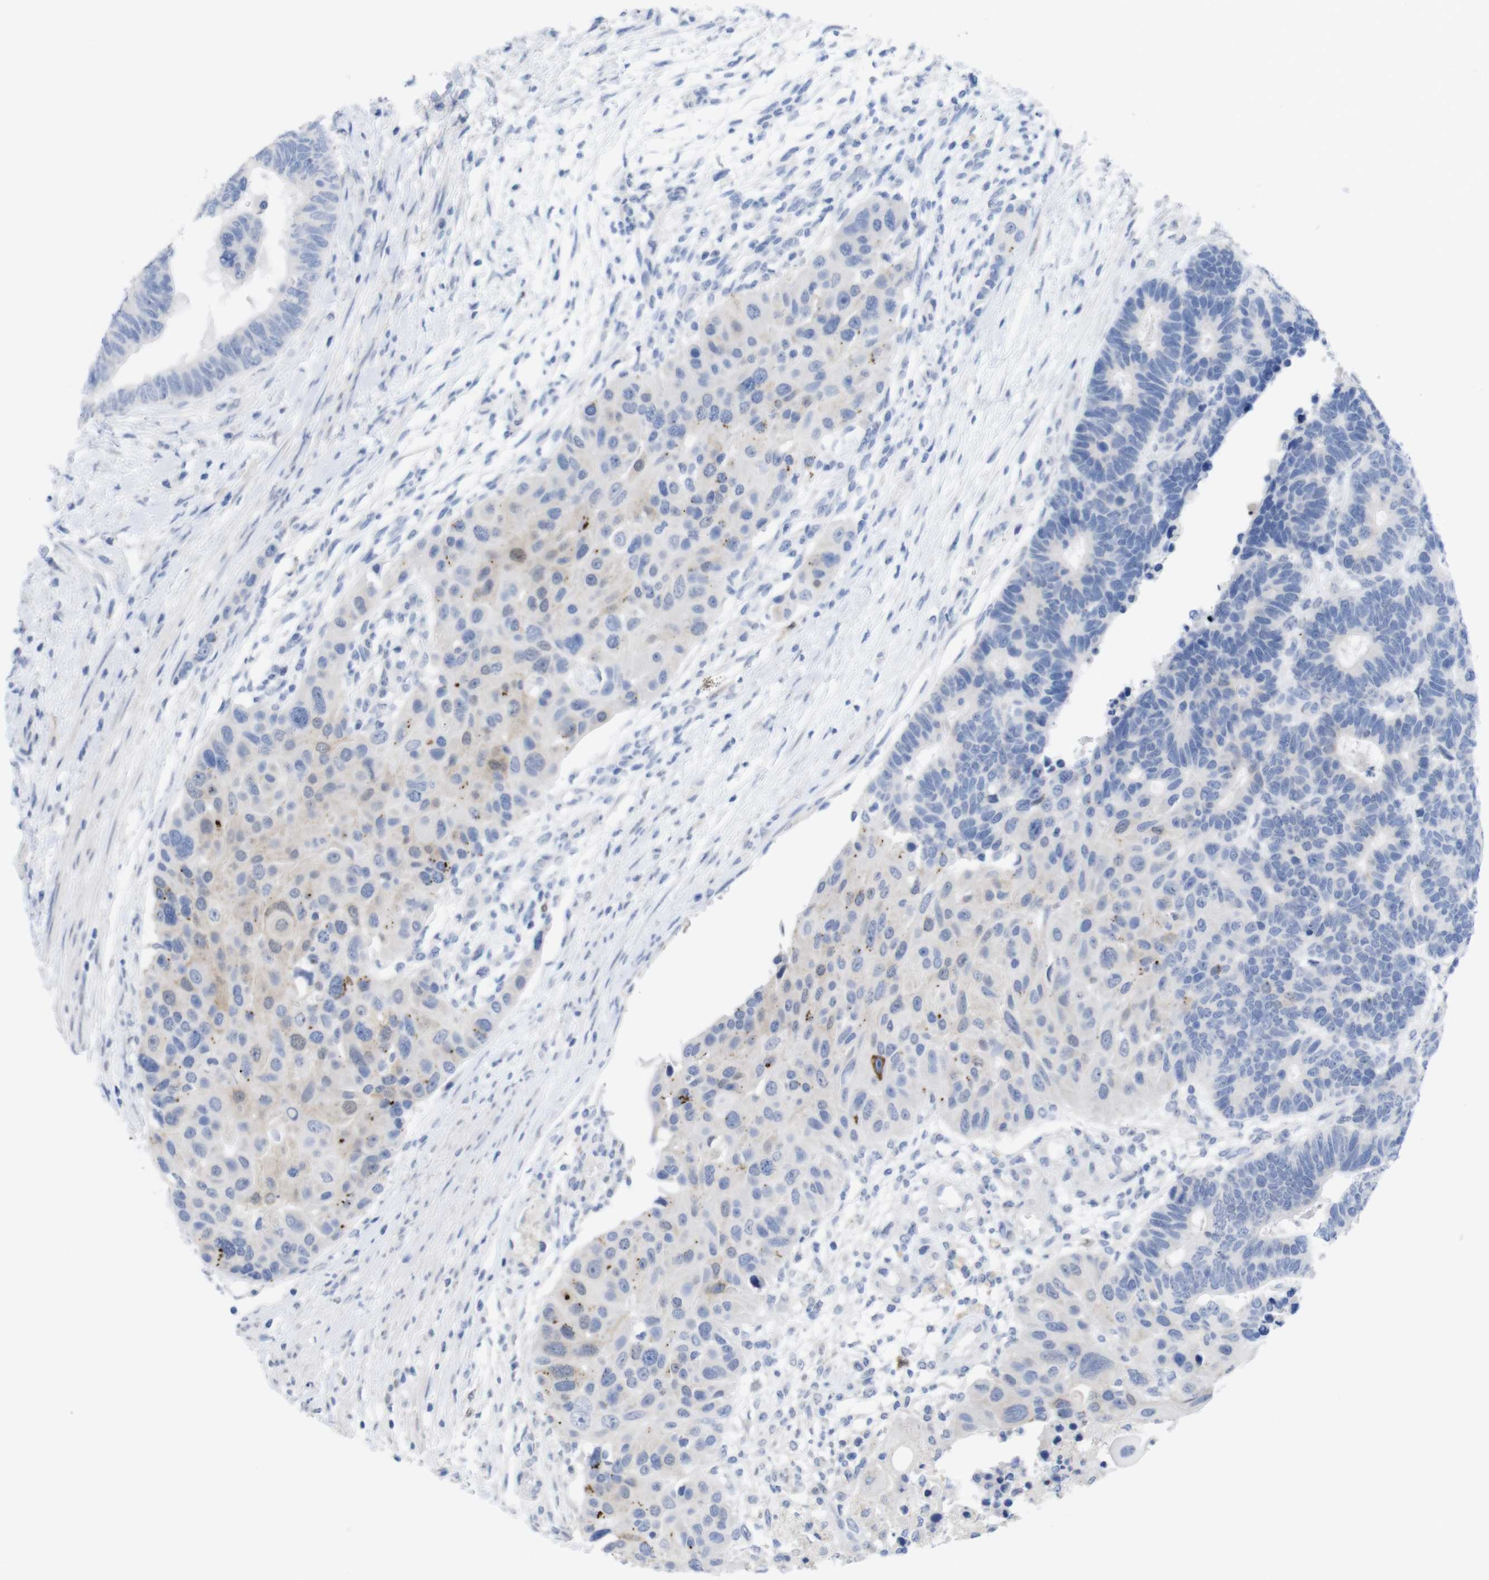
{"staining": {"intensity": "weak", "quantity": "<25%", "location": "cytoplasmic/membranous,nuclear"}, "tissue": "colorectal cancer", "cell_type": "Tumor cells", "image_type": "cancer", "snomed": [{"axis": "morphology", "description": "Adenocarcinoma, NOS"}, {"axis": "topography", "description": "Rectum"}], "caption": "An immunohistochemistry histopathology image of colorectal cancer is shown. There is no staining in tumor cells of colorectal cancer.", "gene": "PNMA1", "patient": {"sex": "male", "age": 51}}